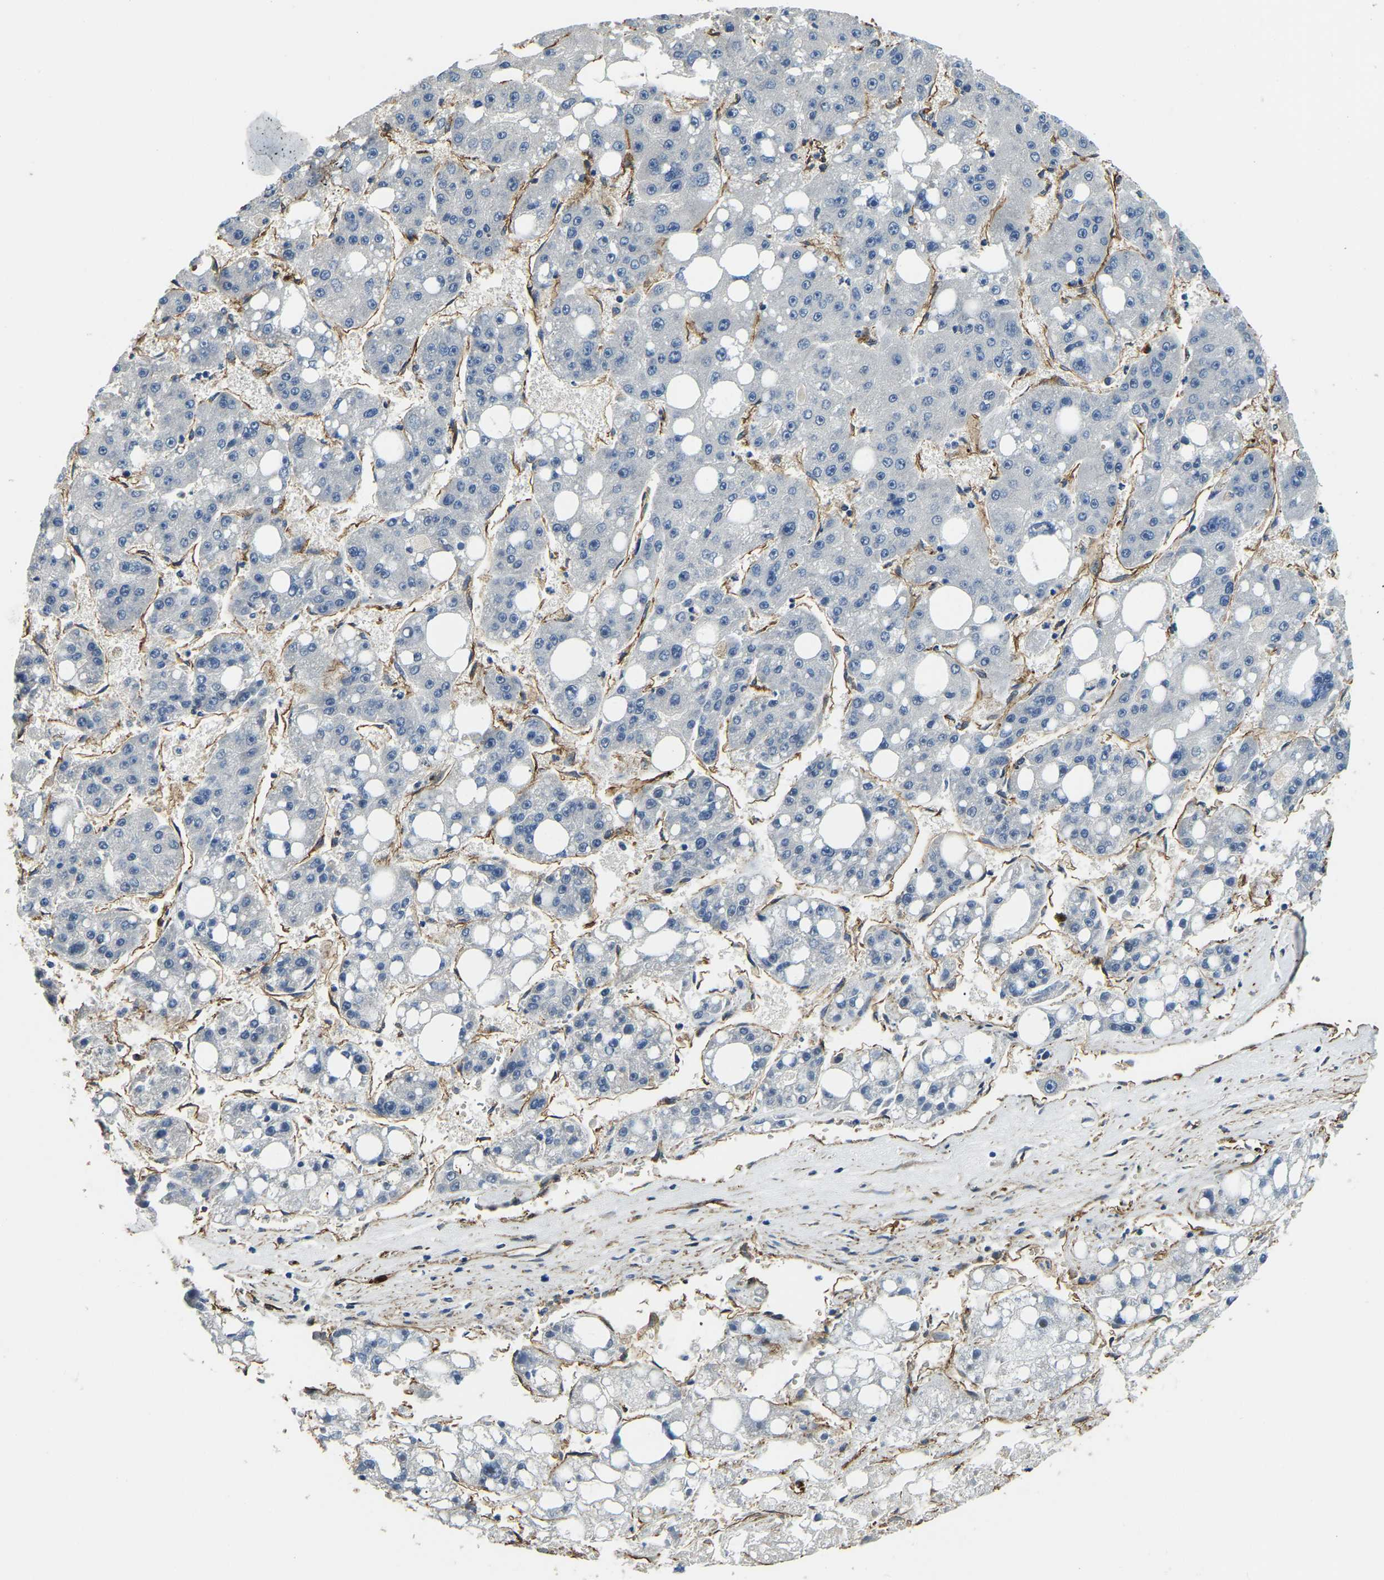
{"staining": {"intensity": "negative", "quantity": "none", "location": "none"}, "tissue": "liver cancer", "cell_type": "Tumor cells", "image_type": "cancer", "snomed": [{"axis": "morphology", "description": "Carcinoma, Hepatocellular, NOS"}, {"axis": "topography", "description": "Liver"}], "caption": "DAB immunohistochemical staining of liver cancer (hepatocellular carcinoma) shows no significant expression in tumor cells. (Stains: DAB (3,3'-diaminobenzidine) IHC with hematoxylin counter stain, Microscopy: brightfield microscopy at high magnification).", "gene": "RNF39", "patient": {"sex": "female", "age": 61}}